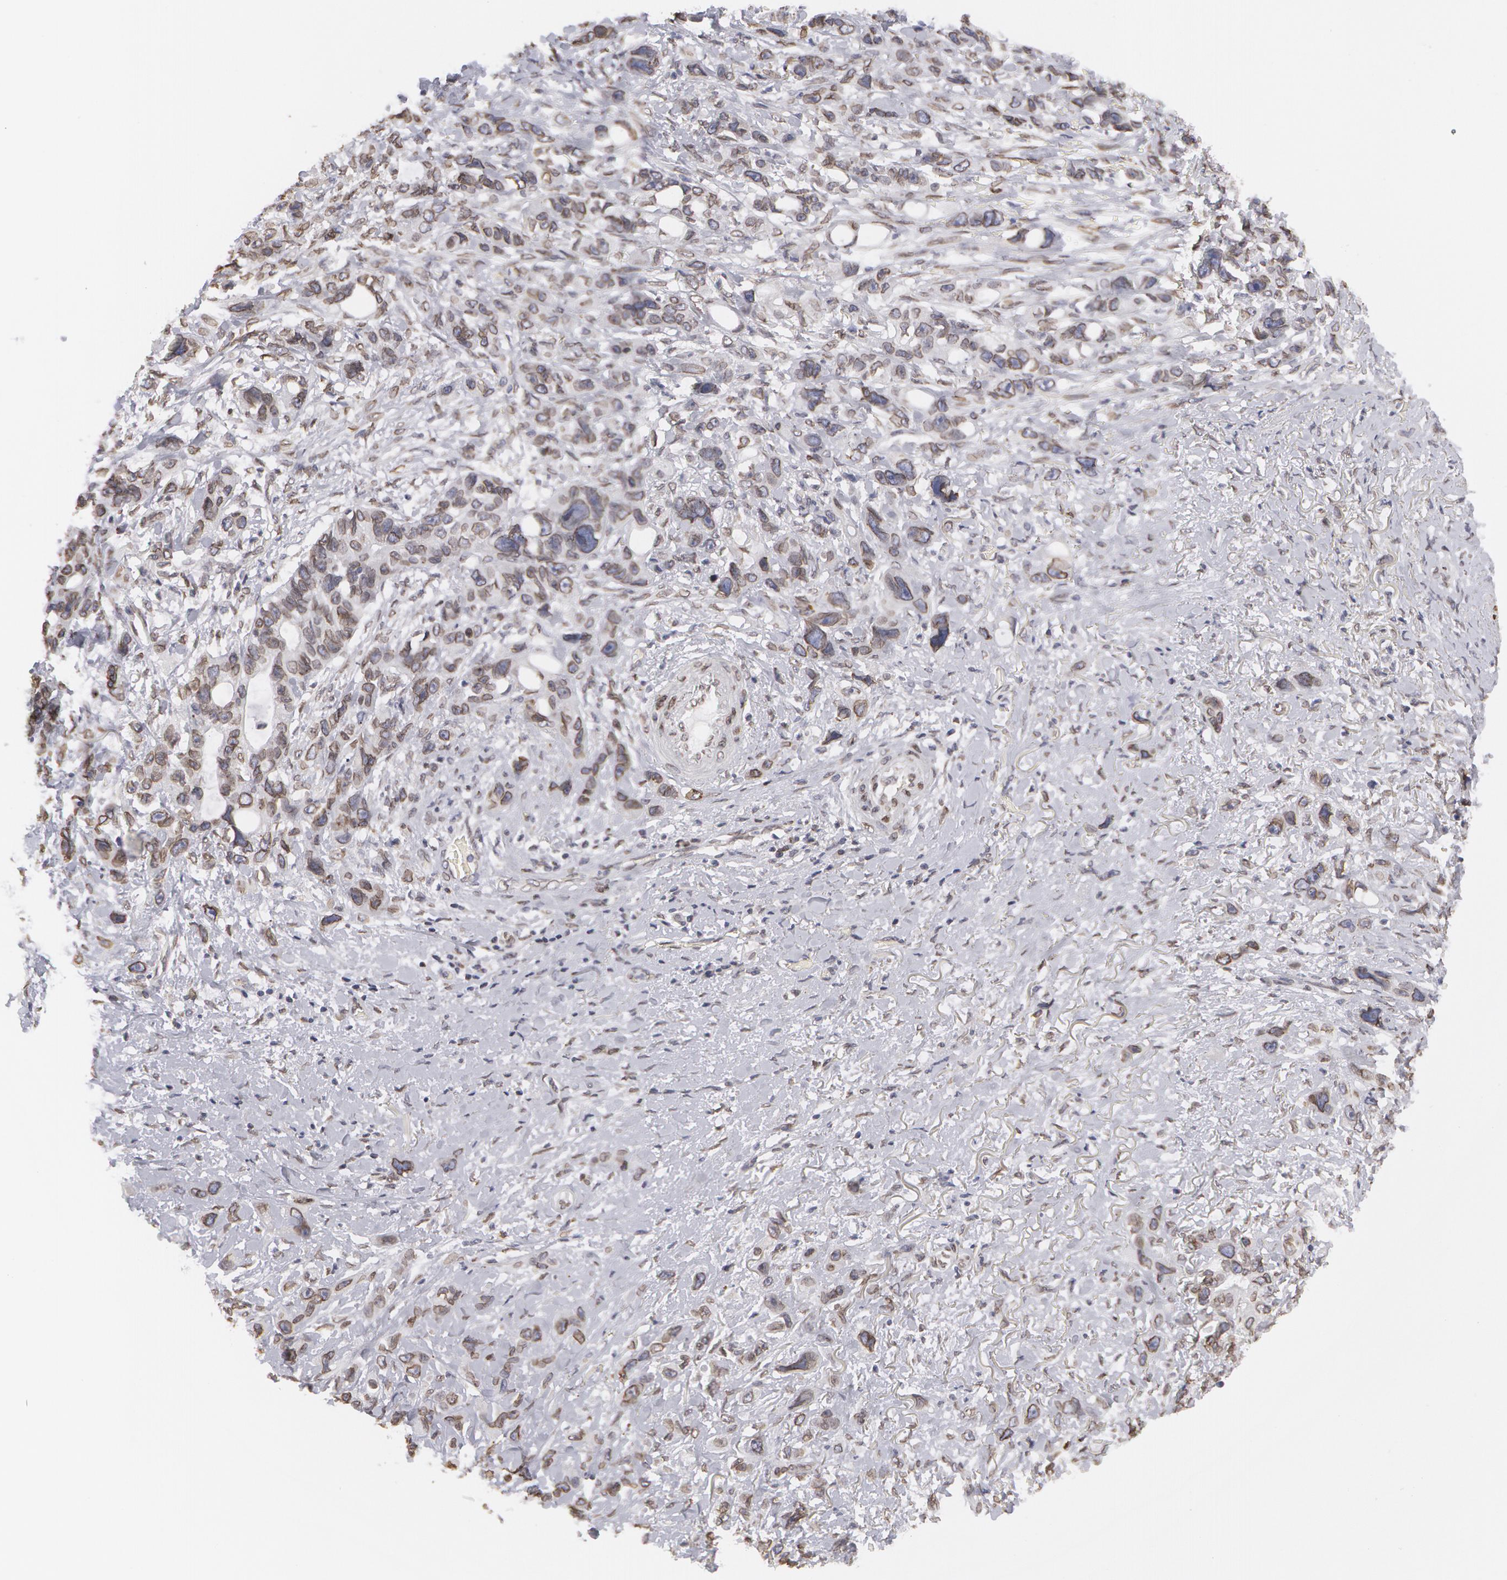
{"staining": {"intensity": "weak", "quantity": "25%-75%", "location": "nuclear"}, "tissue": "stomach cancer", "cell_type": "Tumor cells", "image_type": "cancer", "snomed": [{"axis": "morphology", "description": "Adenocarcinoma, NOS"}, {"axis": "topography", "description": "Stomach, upper"}], "caption": "Immunohistochemistry (IHC) histopathology image of human stomach cancer (adenocarcinoma) stained for a protein (brown), which demonstrates low levels of weak nuclear positivity in about 25%-75% of tumor cells.", "gene": "EMD", "patient": {"sex": "male", "age": 47}}